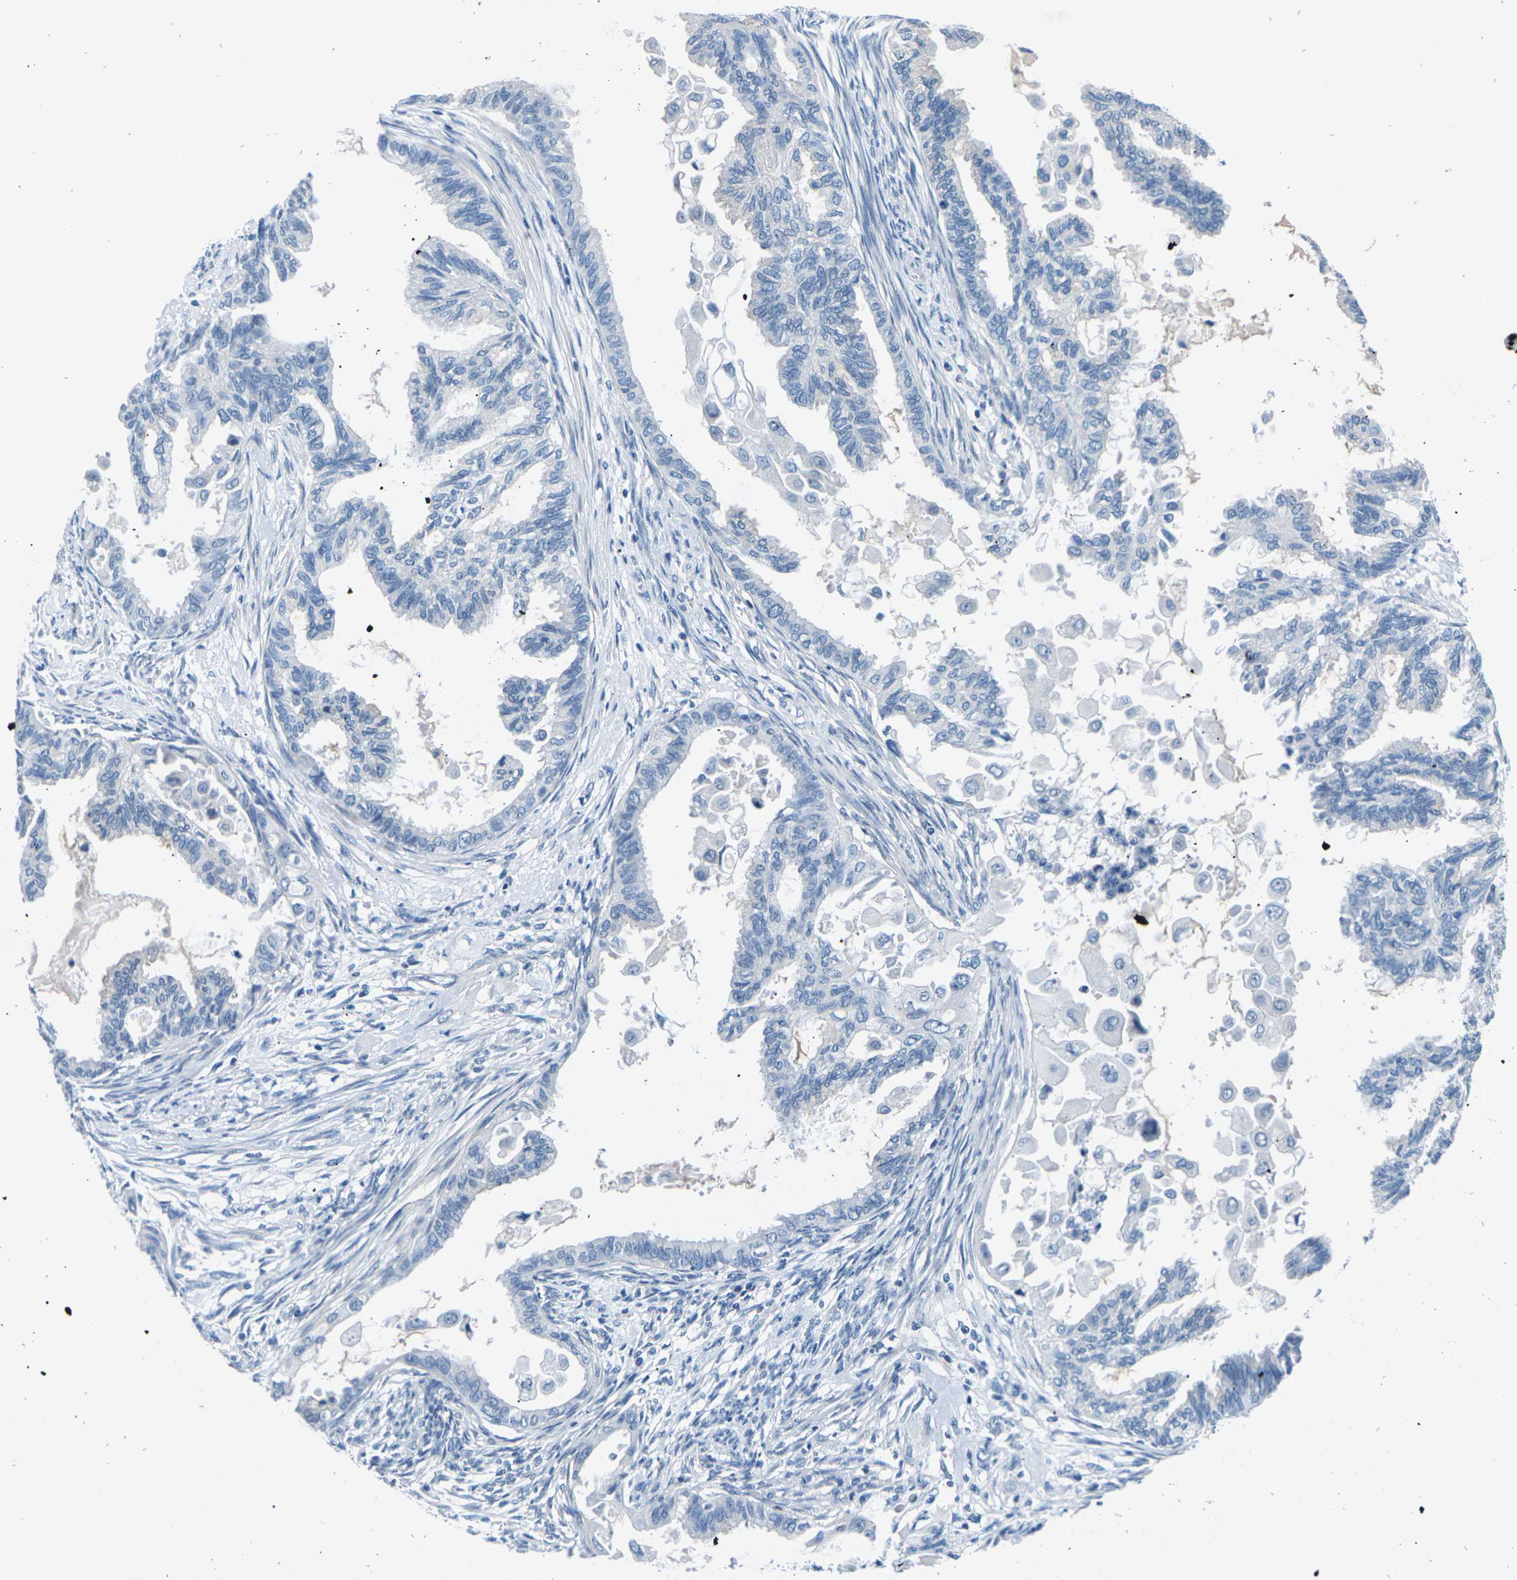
{"staining": {"intensity": "negative", "quantity": "none", "location": "none"}, "tissue": "cervical cancer", "cell_type": "Tumor cells", "image_type": "cancer", "snomed": [{"axis": "morphology", "description": "Normal tissue, NOS"}, {"axis": "morphology", "description": "Adenocarcinoma, NOS"}, {"axis": "topography", "description": "Cervix"}, {"axis": "topography", "description": "Endometrium"}], "caption": "Tumor cells are negative for protein expression in human cervical cancer. Nuclei are stained in blue.", "gene": "UMOD", "patient": {"sex": "female", "age": 86}}